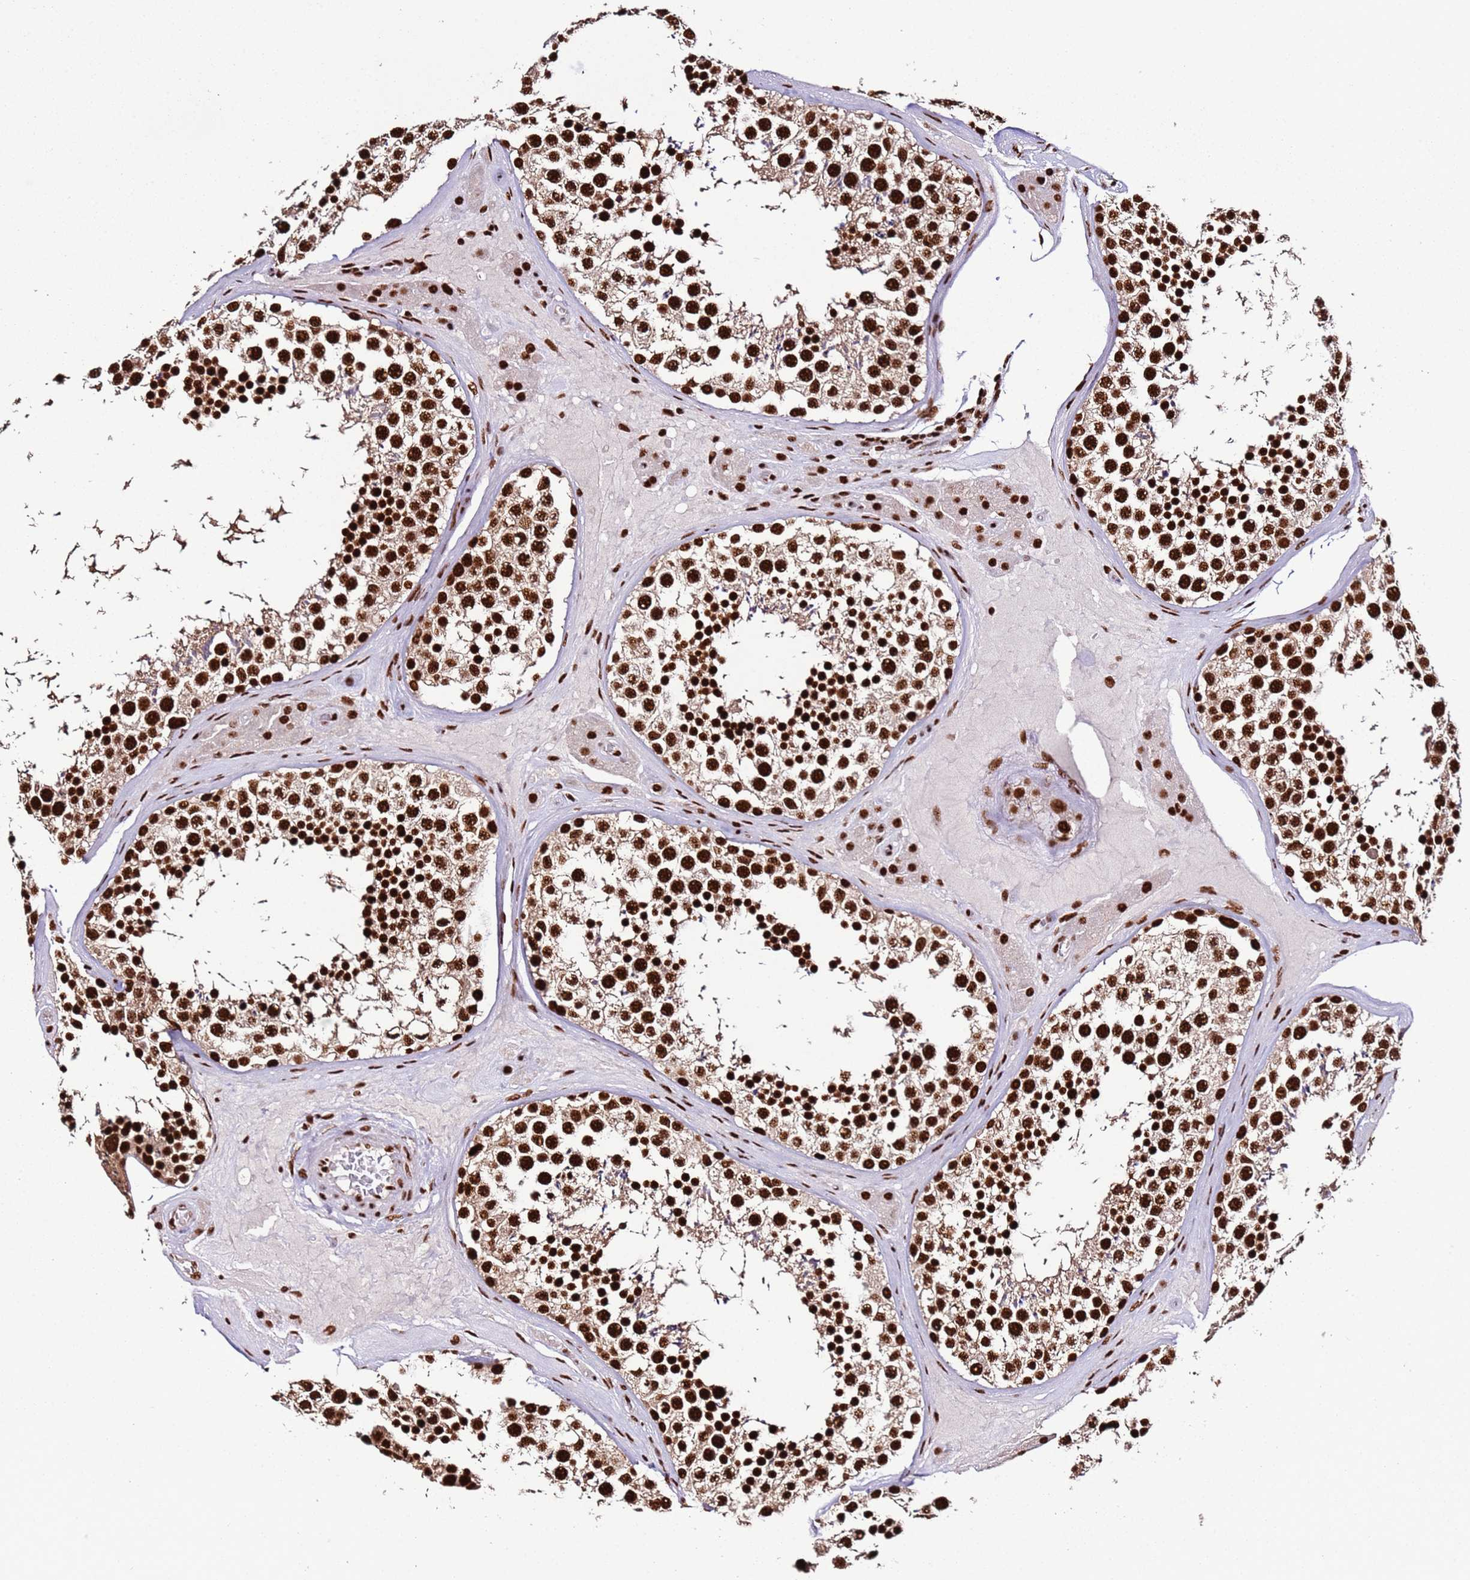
{"staining": {"intensity": "strong", "quantity": ">75%", "location": "nuclear"}, "tissue": "testis", "cell_type": "Cells in seminiferous ducts", "image_type": "normal", "snomed": [{"axis": "morphology", "description": "Normal tissue, NOS"}, {"axis": "topography", "description": "Testis"}], "caption": "DAB (3,3'-diaminobenzidine) immunohistochemical staining of normal human testis displays strong nuclear protein positivity in approximately >75% of cells in seminiferous ducts. Ihc stains the protein in brown and the nuclei are stained blue.", "gene": "C6orf226", "patient": {"sex": "male", "age": 46}}